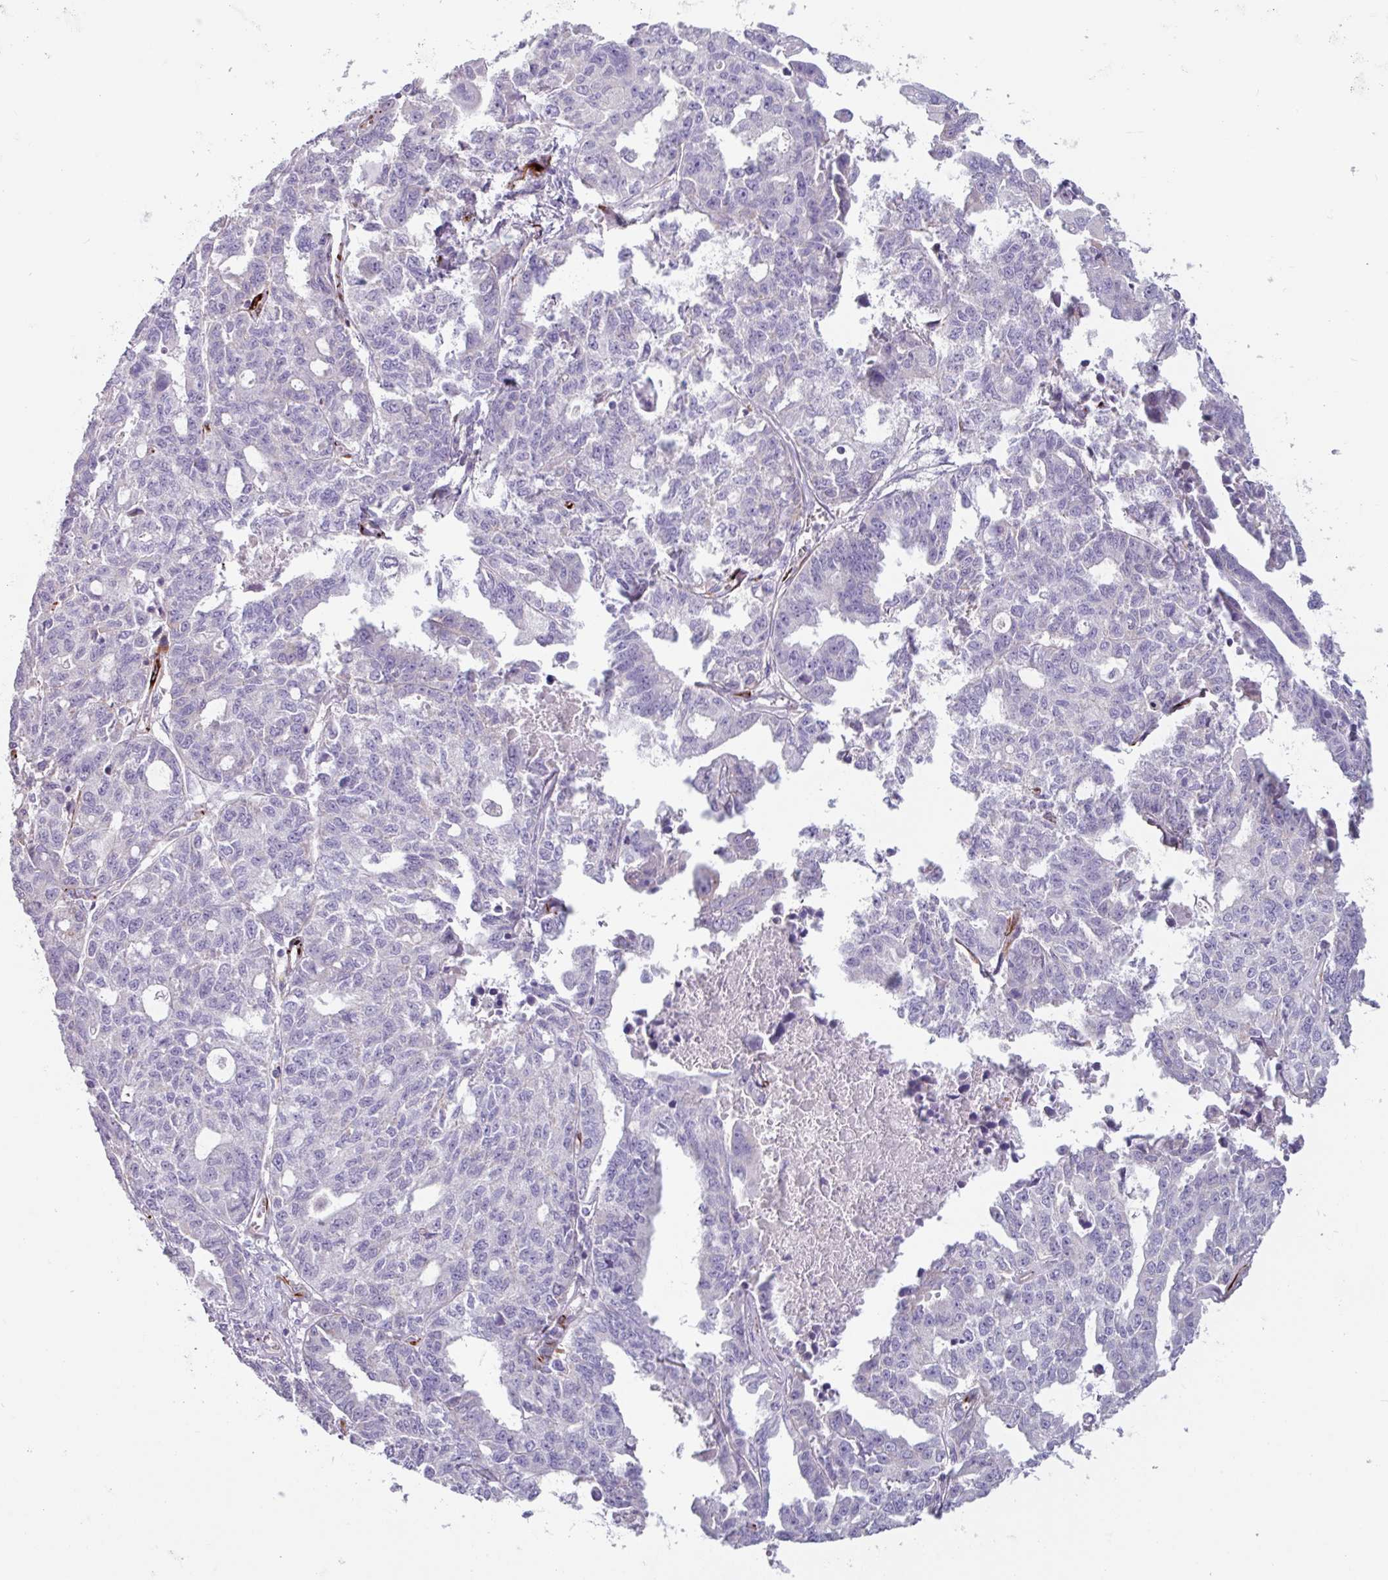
{"staining": {"intensity": "negative", "quantity": "none", "location": "none"}, "tissue": "ovarian cancer", "cell_type": "Tumor cells", "image_type": "cancer", "snomed": [{"axis": "morphology", "description": "Adenocarcinoma, NOS"}, {"axis": "morphology", "description": "Carcinoma, endometroid"}, {"axis": "topography", "description": "Ovary"}], "caption": "High power microscopy photomicrograph of an immunohistochemistry image of adenocarcinoma (ovarian), revealing no significant expression in tumor cells.", "gene": "BTD", "patient": {"sex": "female", "age": 72}}